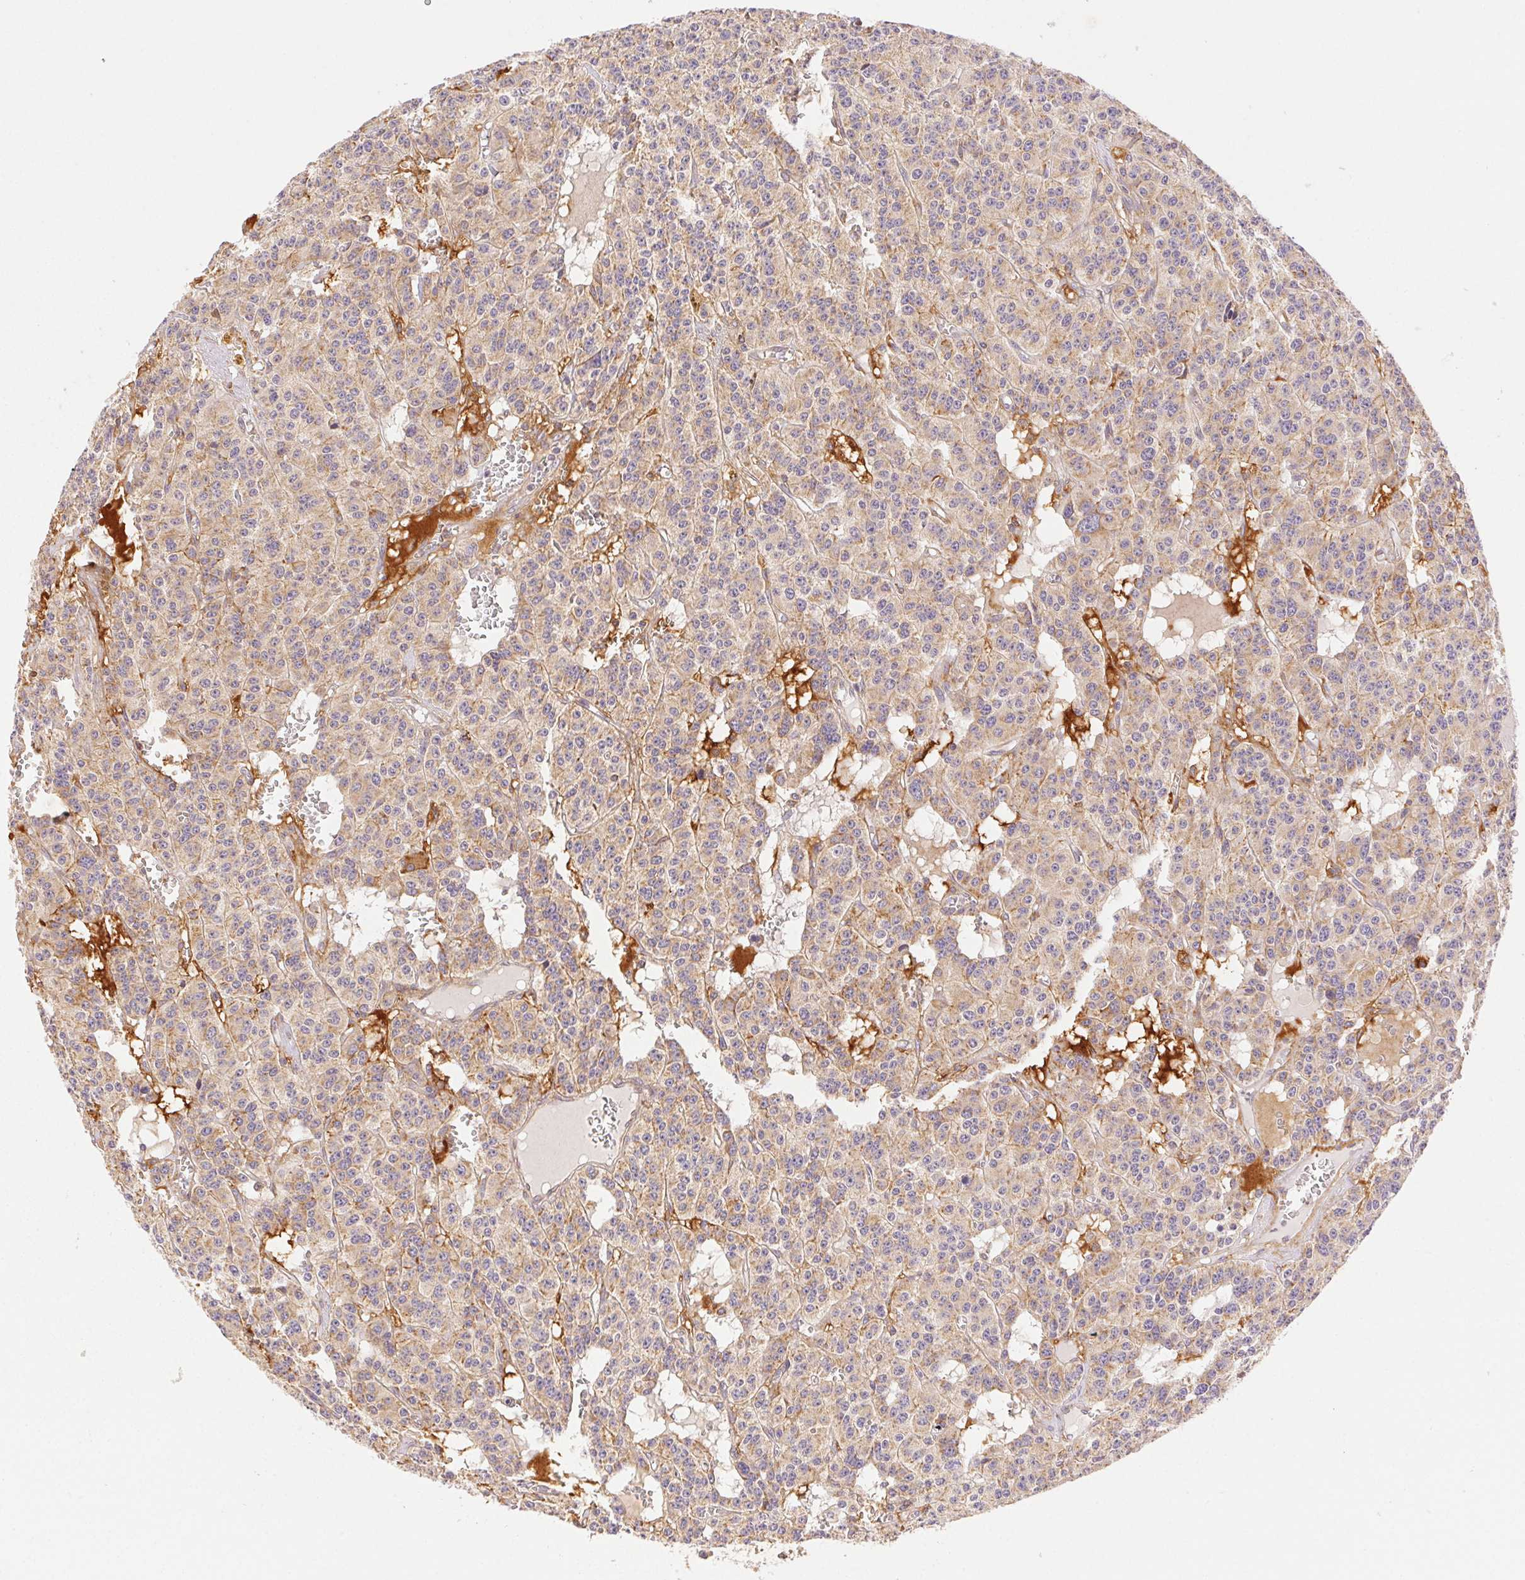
{"staining": {"intensity": "weak", "quantity": "25%-75%", "location": "cytoplasmic/membranous"}, "tissue": "carcinoid", "cell_type": "Tumor cells", "image_type": "cancer", "snomed": [{"axis": "morphology", "description": "Carcinoid, malignant, NOS"}, {"axis": "topography", "description": "Lung"}], "caption": "Carcinoid stained for a protein (brown) shows weak cytoplasmic/membranous positive staining in about 25%-75% of tumor cells.", "gene": "ENTREP1", "patient": {"sex": "female", "age": 71}}